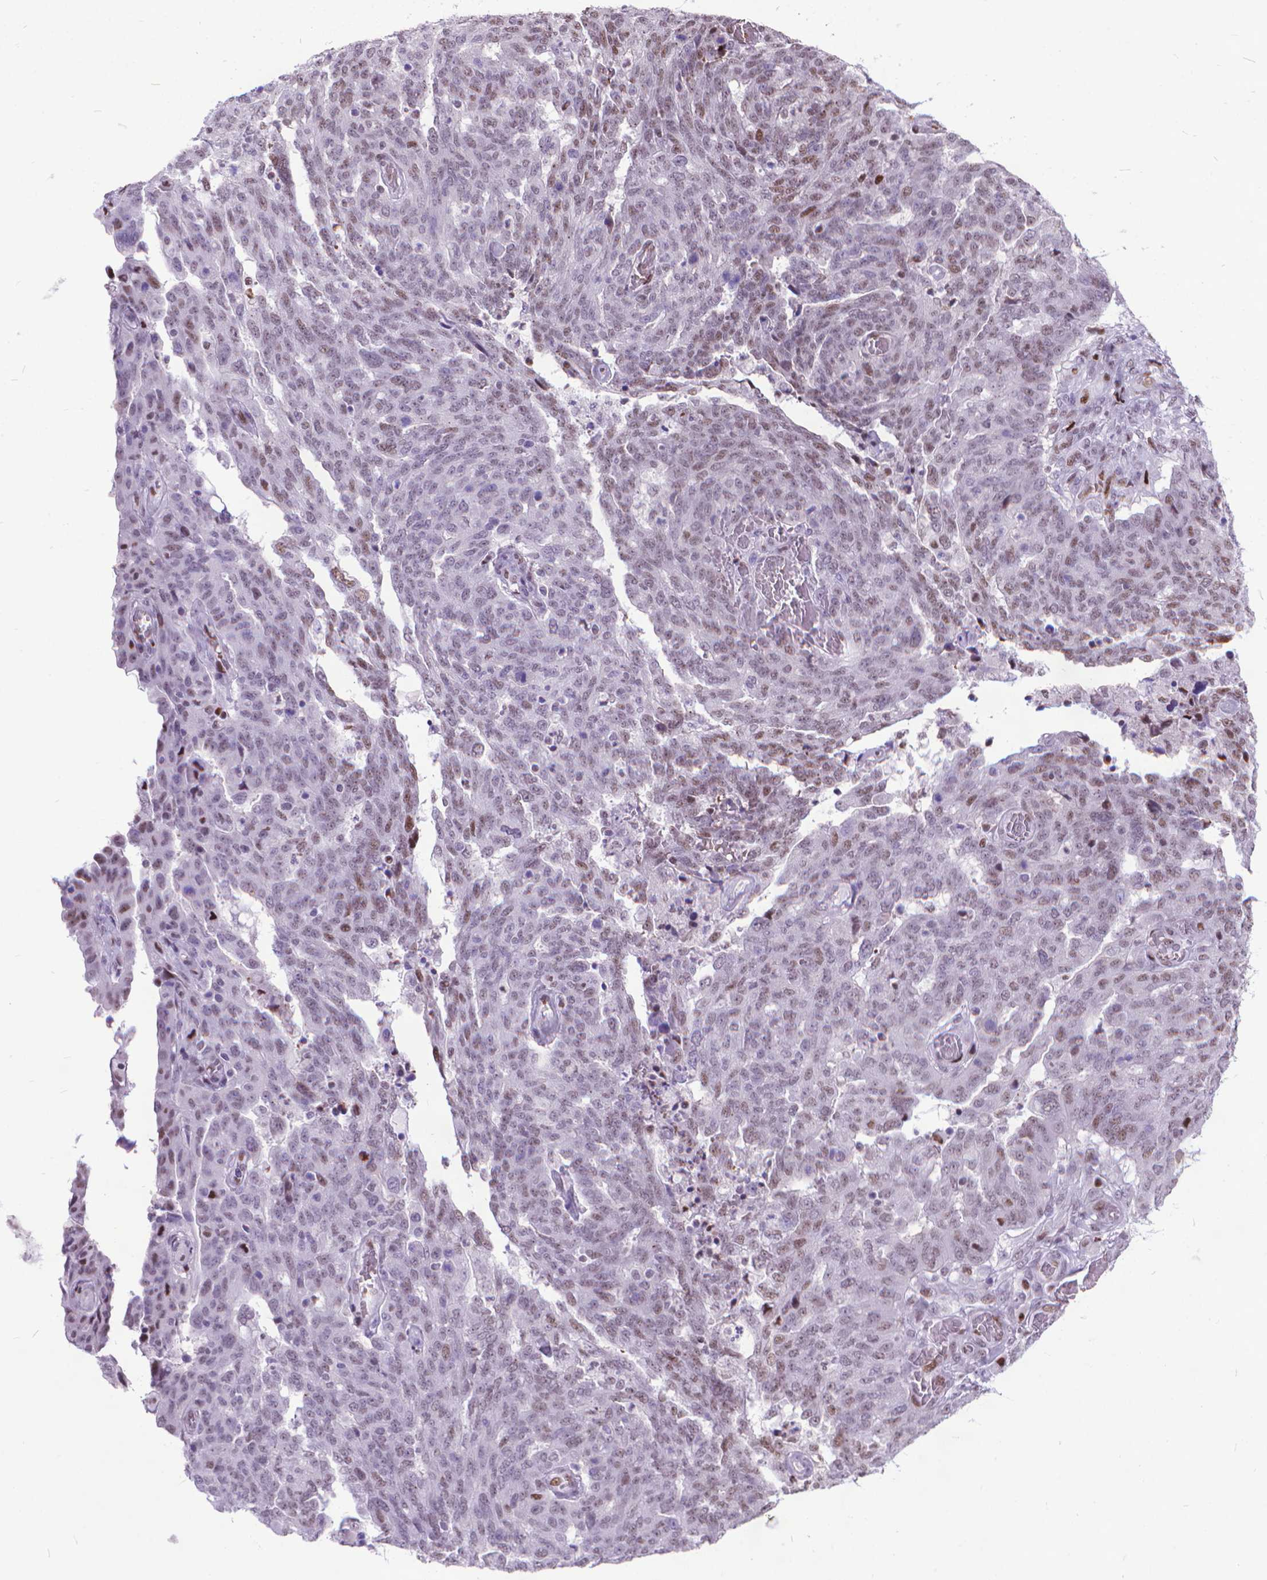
{"staining": {"intensity": "moderate", "quantity": "<25%", "location": "nuclear"}, "tissue": "ovarian cancer", "cell_type": "Tumor cells", "image_type": "cancer", "snomed": [{"axis": "morphology", "description": "Cystadenocarcinoma, serous, NOS"}, {"axis": "topography", "description": "Ovary"}], "caption": "A micrograph showing moderate nuclear positivity in approximately <25% of tumor cells in ovarian cancer, as visualized by brown immunohistochemical staining.", "gene": "POLE4", "patient": {"sex": "female", "age": 67}}